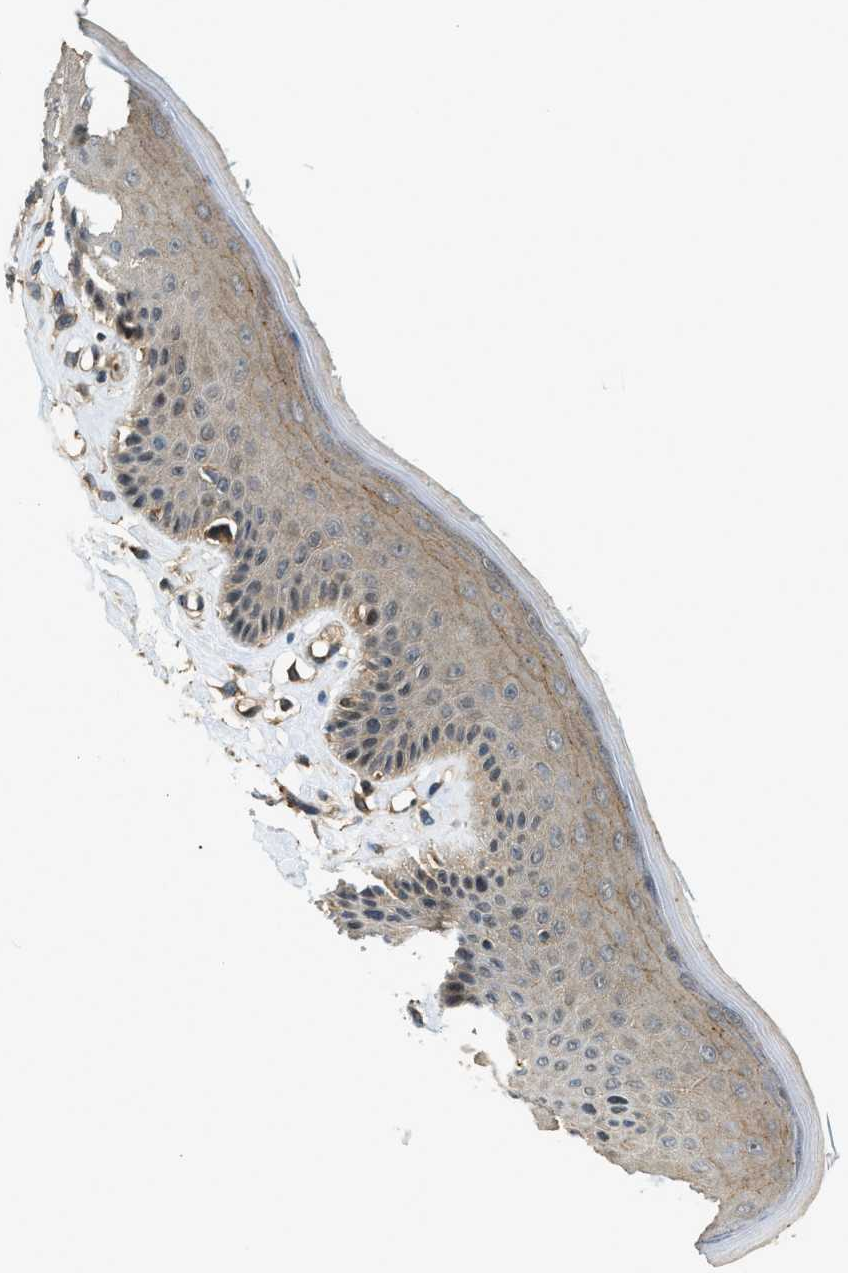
{"staining": {"intensity": "moderate", "quantity": ">75%", "location": "cytoplasmic/membranous"}, "tissue": "skin", "cell_type": "Epidermal cells", "image_type": "normal", "snomed": [{"axis": "morphology", "description": "Normal tissue, NOS"}, {"axis": "topography", "description": "Vulva"}], "caption": "A brown stain highlights moderate cytoplasmic/membranous staining of a protein in epidermal cells of unremarkable human skin.", "gene": "CGN", "patient": {"sex": "female", "age": 73}}